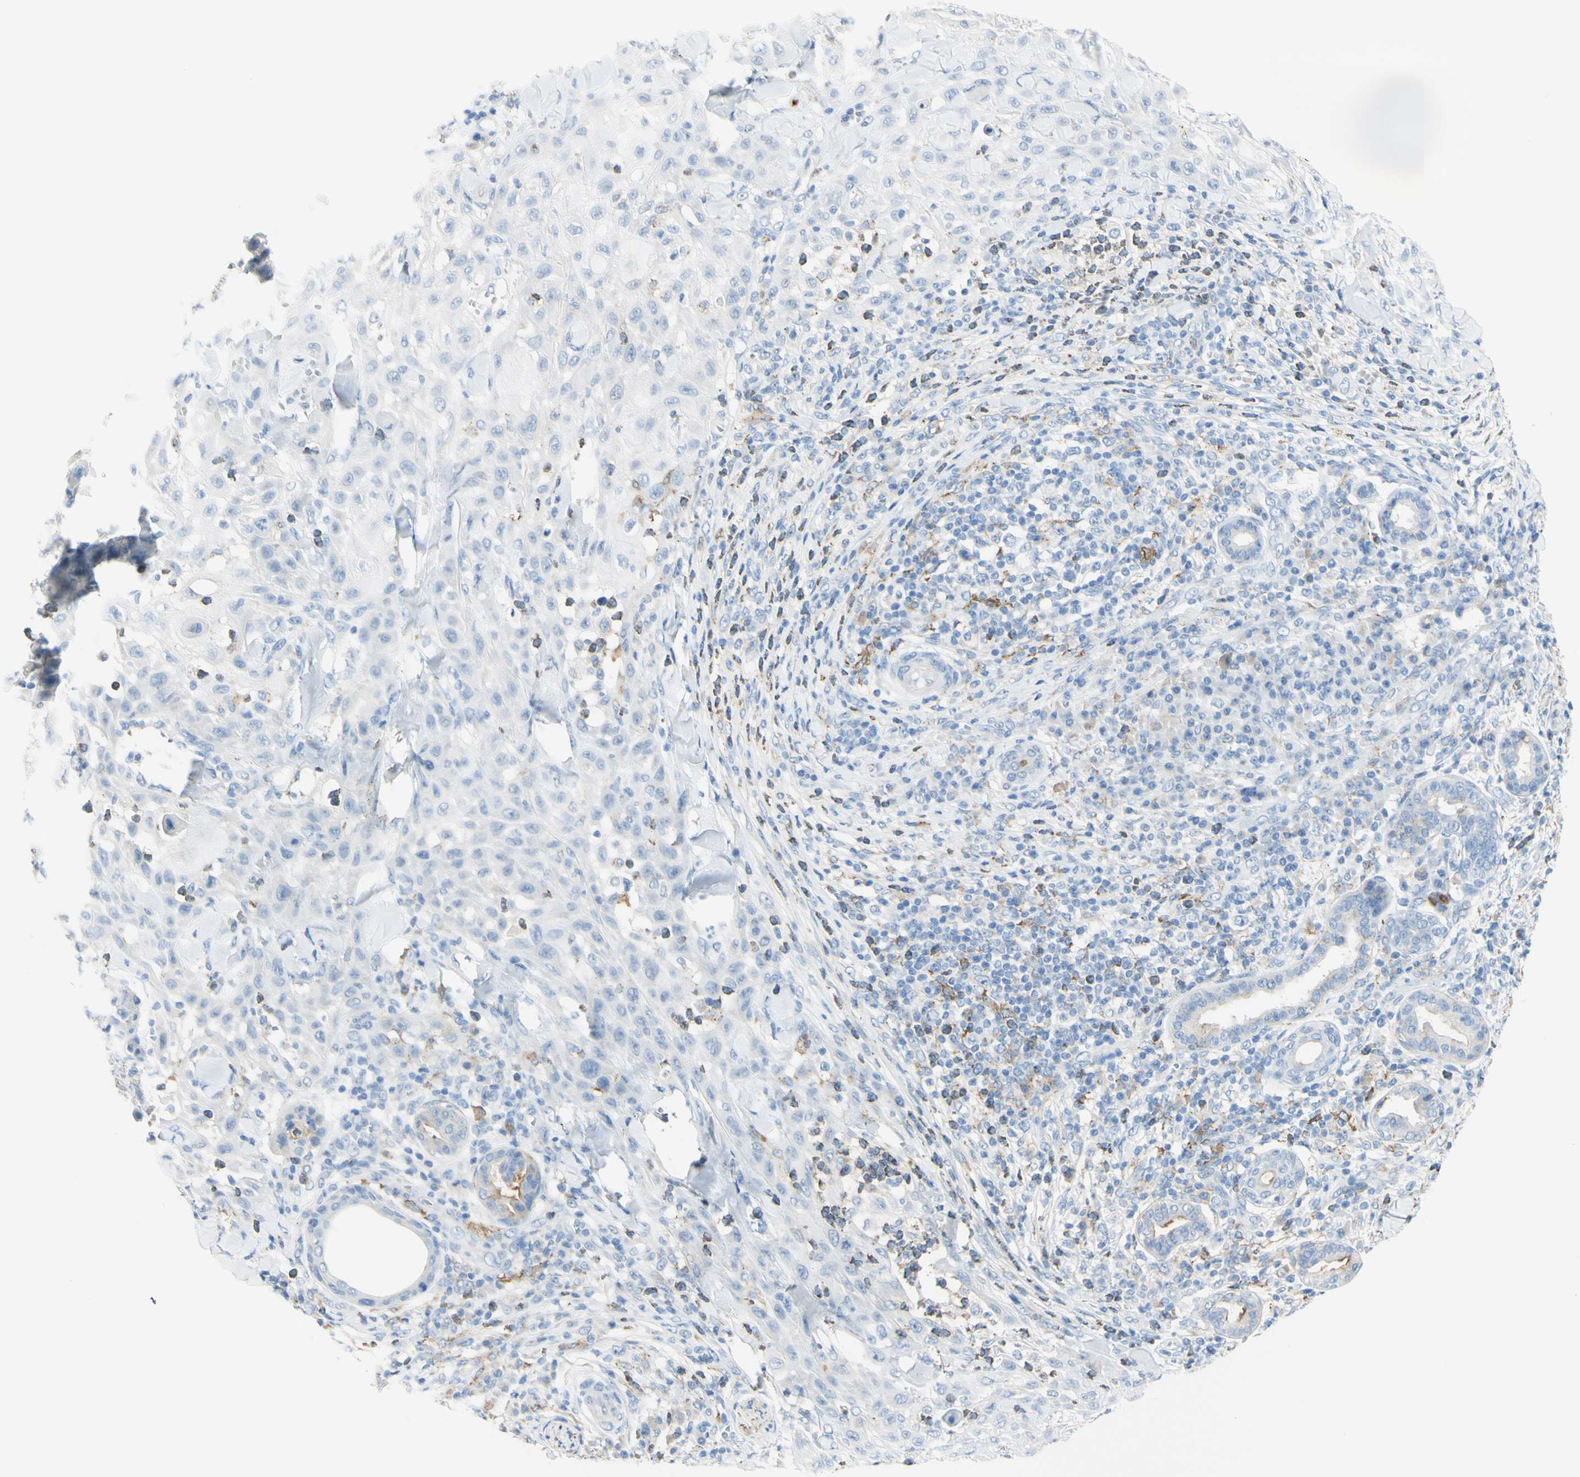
{"staining": {"intensity": "negative", "quantity": "none", "location": "none"}, "tissue": "skin cancer", "cell_type": "Tumor cells", "image_type": "cancer", "snomed": [{"axis": "morphology", "description": "Squamous cell carcinoma, NOS"}, {"axis": "topography", "description": "Skin"}], "caption": "High power microscopy image of an immunohistochemistry image of skin cancer, revealing no significant positivity in tumor cells.", "gene": "TSPAN1", "patient": {"sex": "male", "age": 24}}